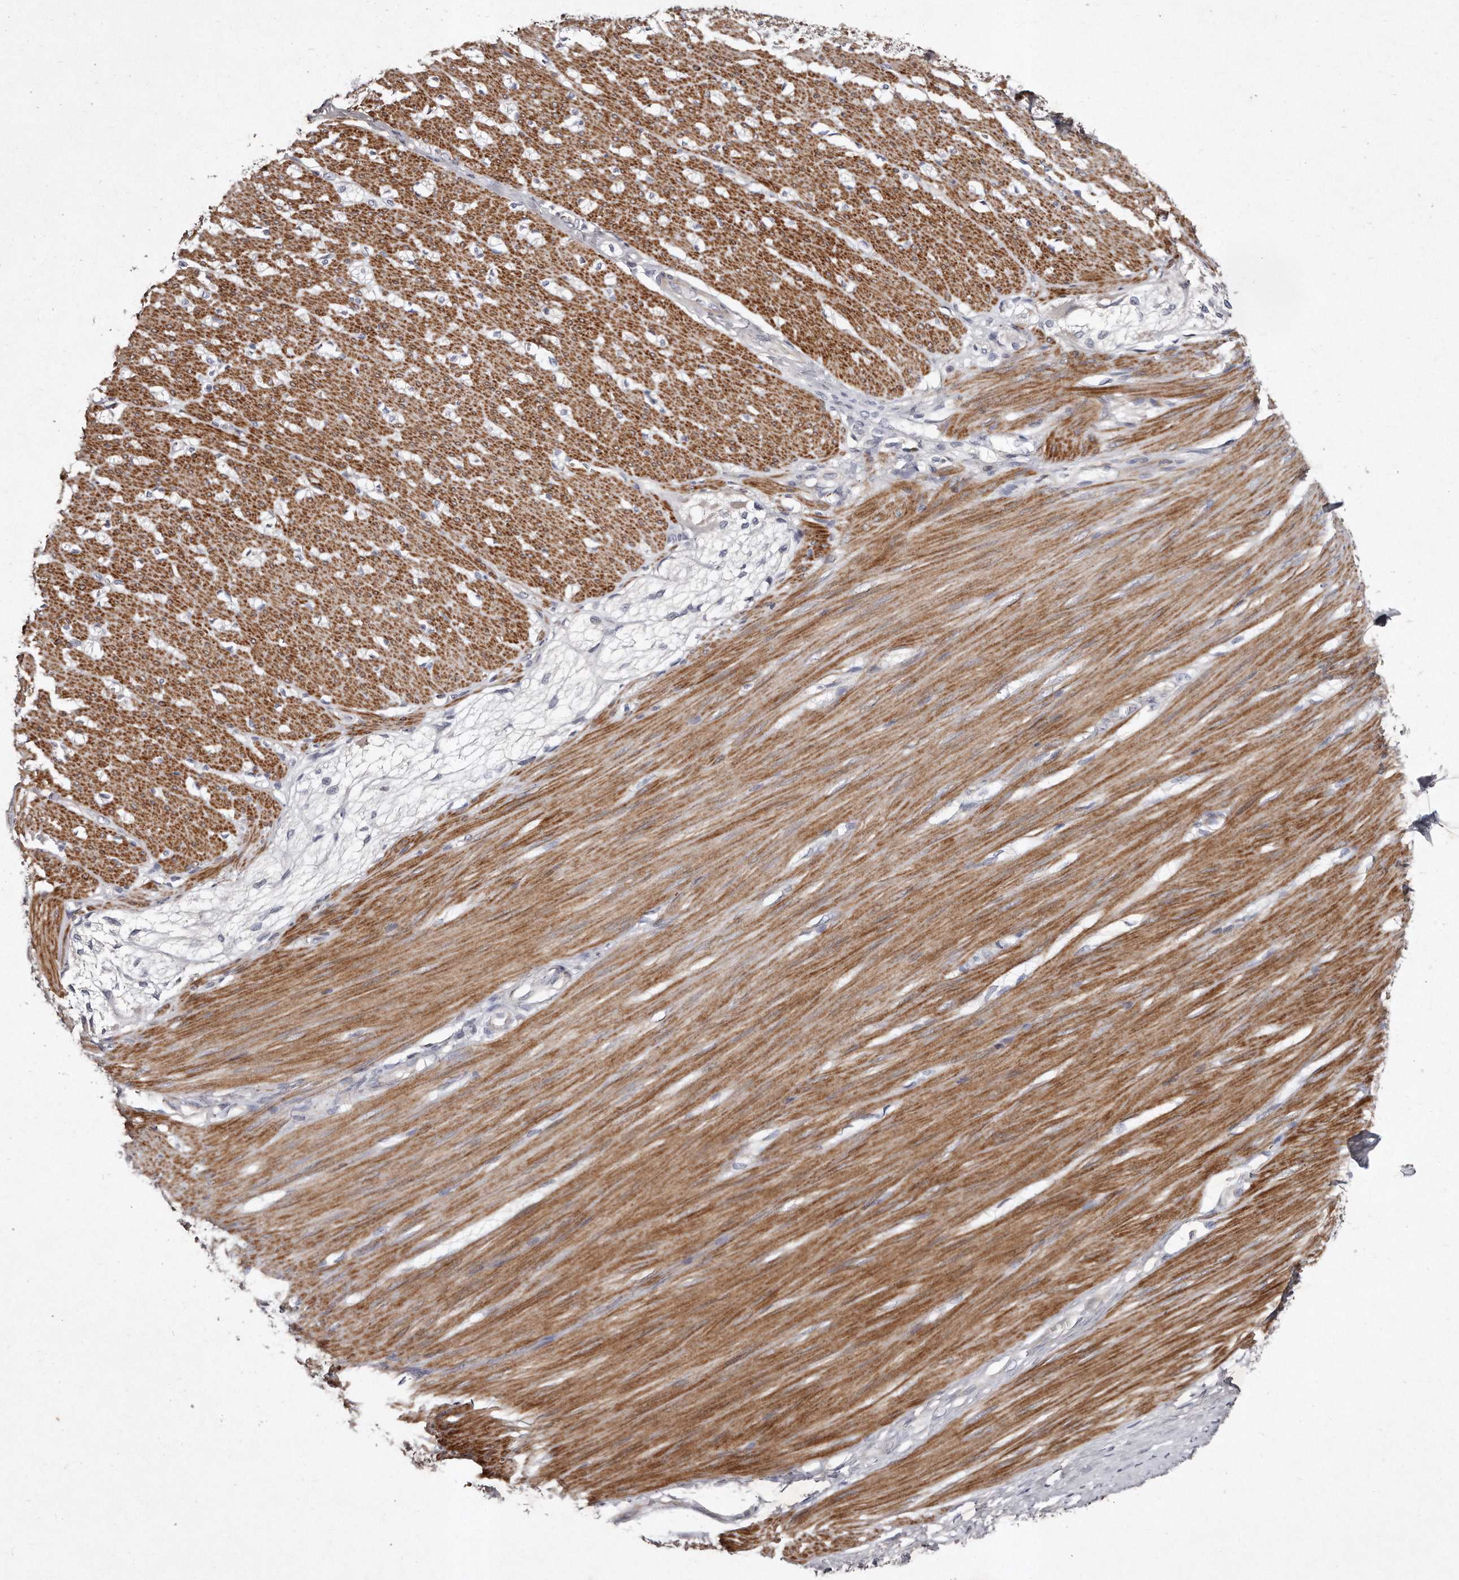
{"staining": {"intensity": "moderate", "quantity": ">75%", "location": "cytoplasmic/membranous"}, "tissue": "smooth muscle", "cell_type": "Smooth muscle cells", "image_type": "normal", "snomed": [{"axis": "morphology", "description": "Normal tissue, NOS"}, {"axis": "morphology", "description": "Adenocarcinoma, NOS"}, {"axis": "topography", "description": "Colon"}, {"axis": "topography", "description": "Peripheral nerve tissue"}], "caption": "Benign smooth muscle reveals moderate cytoplasmic/membranous staining in about >75% of smooth muscle cells, visualized by immunohistochemistry.", "gene": "TECR", "patient": {"sex": "male", "age": 14}}